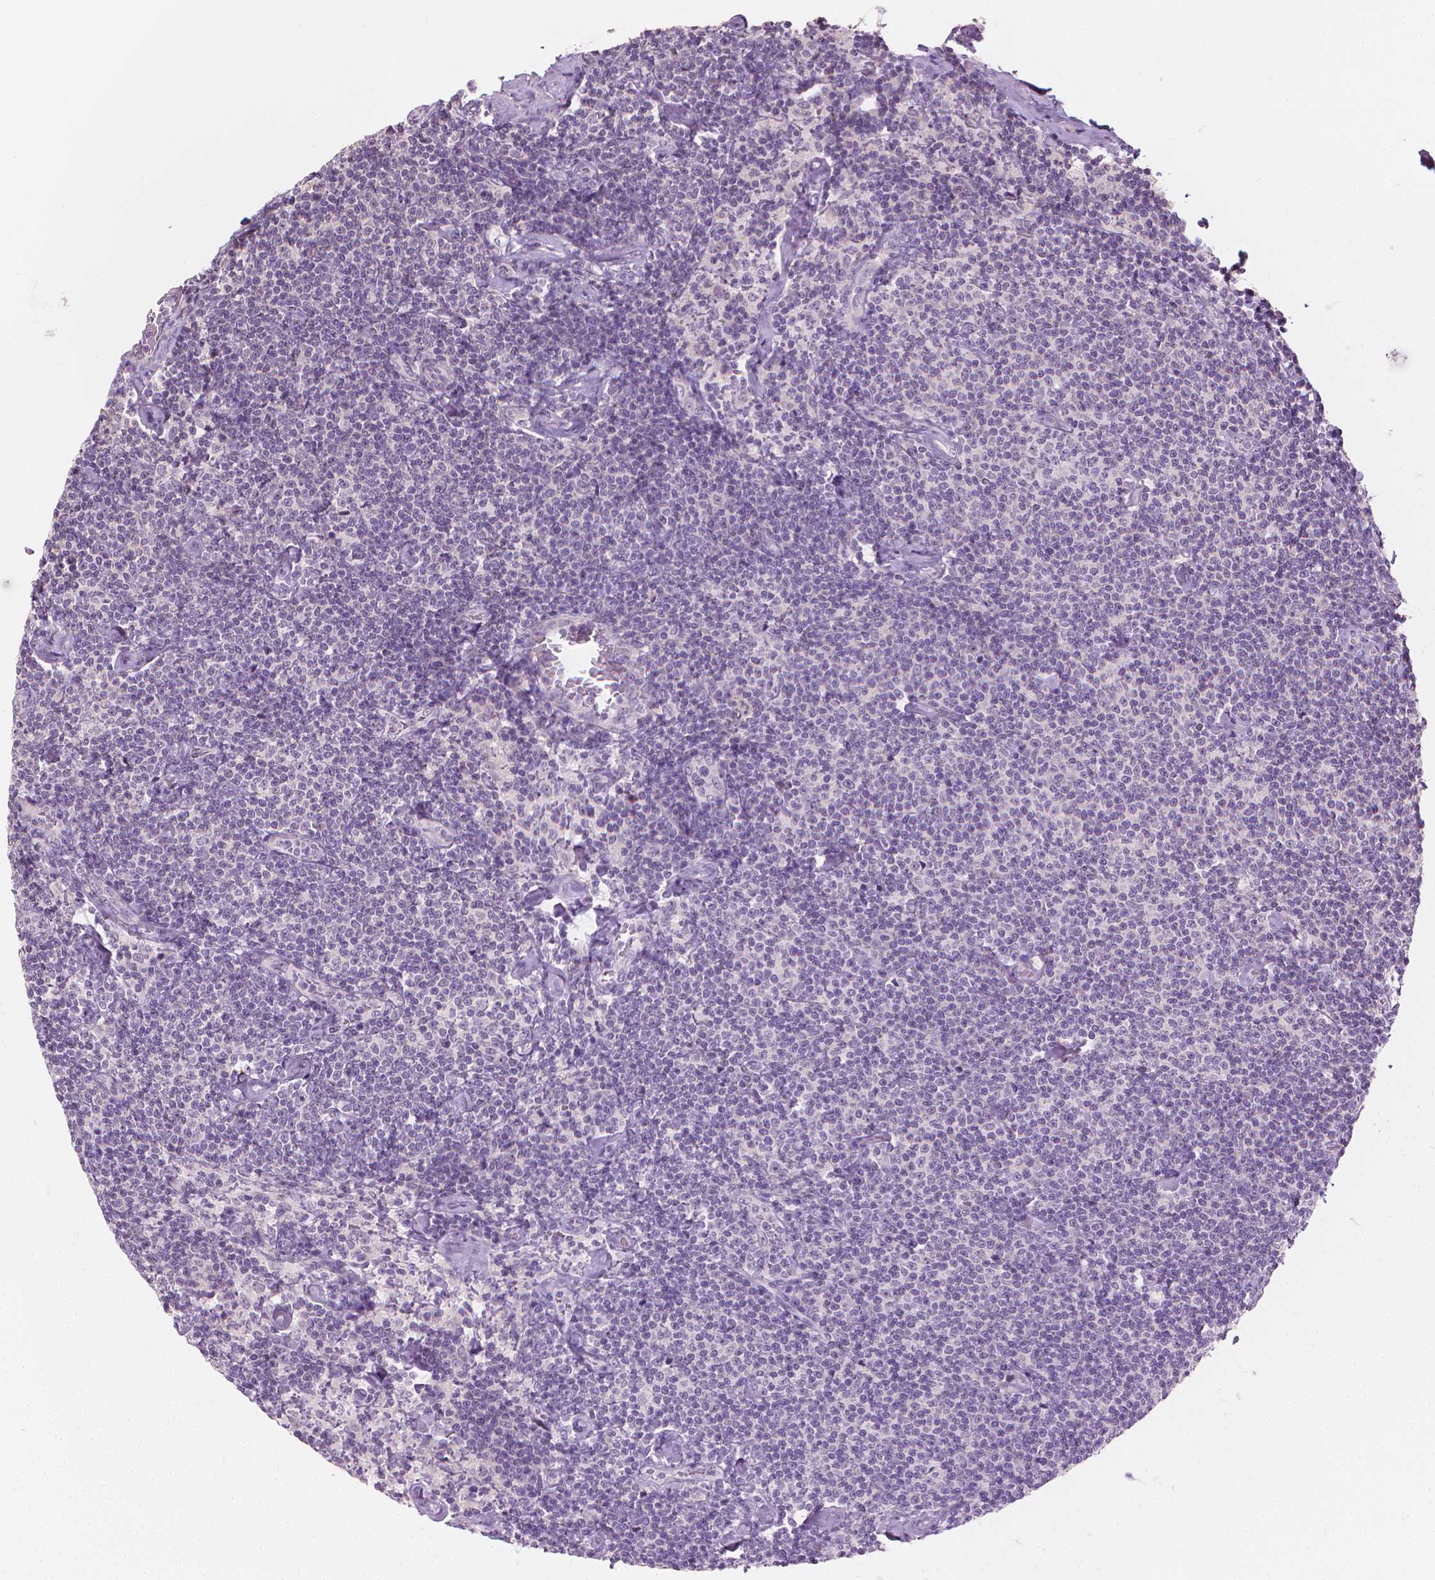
{"staining": {"intensity": "negative", "quantity": "none", "location": "none"}, "tissue": "lymphoma", "cell_type": "Tumor cells", "image_type": "cancer", "snomed": [{"axis": "morphology", "description": "Malignant lymphoma, non-Hodgkin's type, Low grade"}, {"axis": "topography", "description": "Lymph node"}], "caption": "Immunohistochemistry photomicrograph of neoplastic tissue: low-grade malignant lymphoma, non-Hodgkin's type stained with DAB (3,3'-diaminobenzidine) reveals no significant protein positivity in tumor cells. The staining is performed using DAB (3,3'-diaminobenzidine) brown chromogen with nuclei counter-stained in using hematoxylin.", "gene": "SAXO2", "patient": {"sex": "male", "age": 81}}